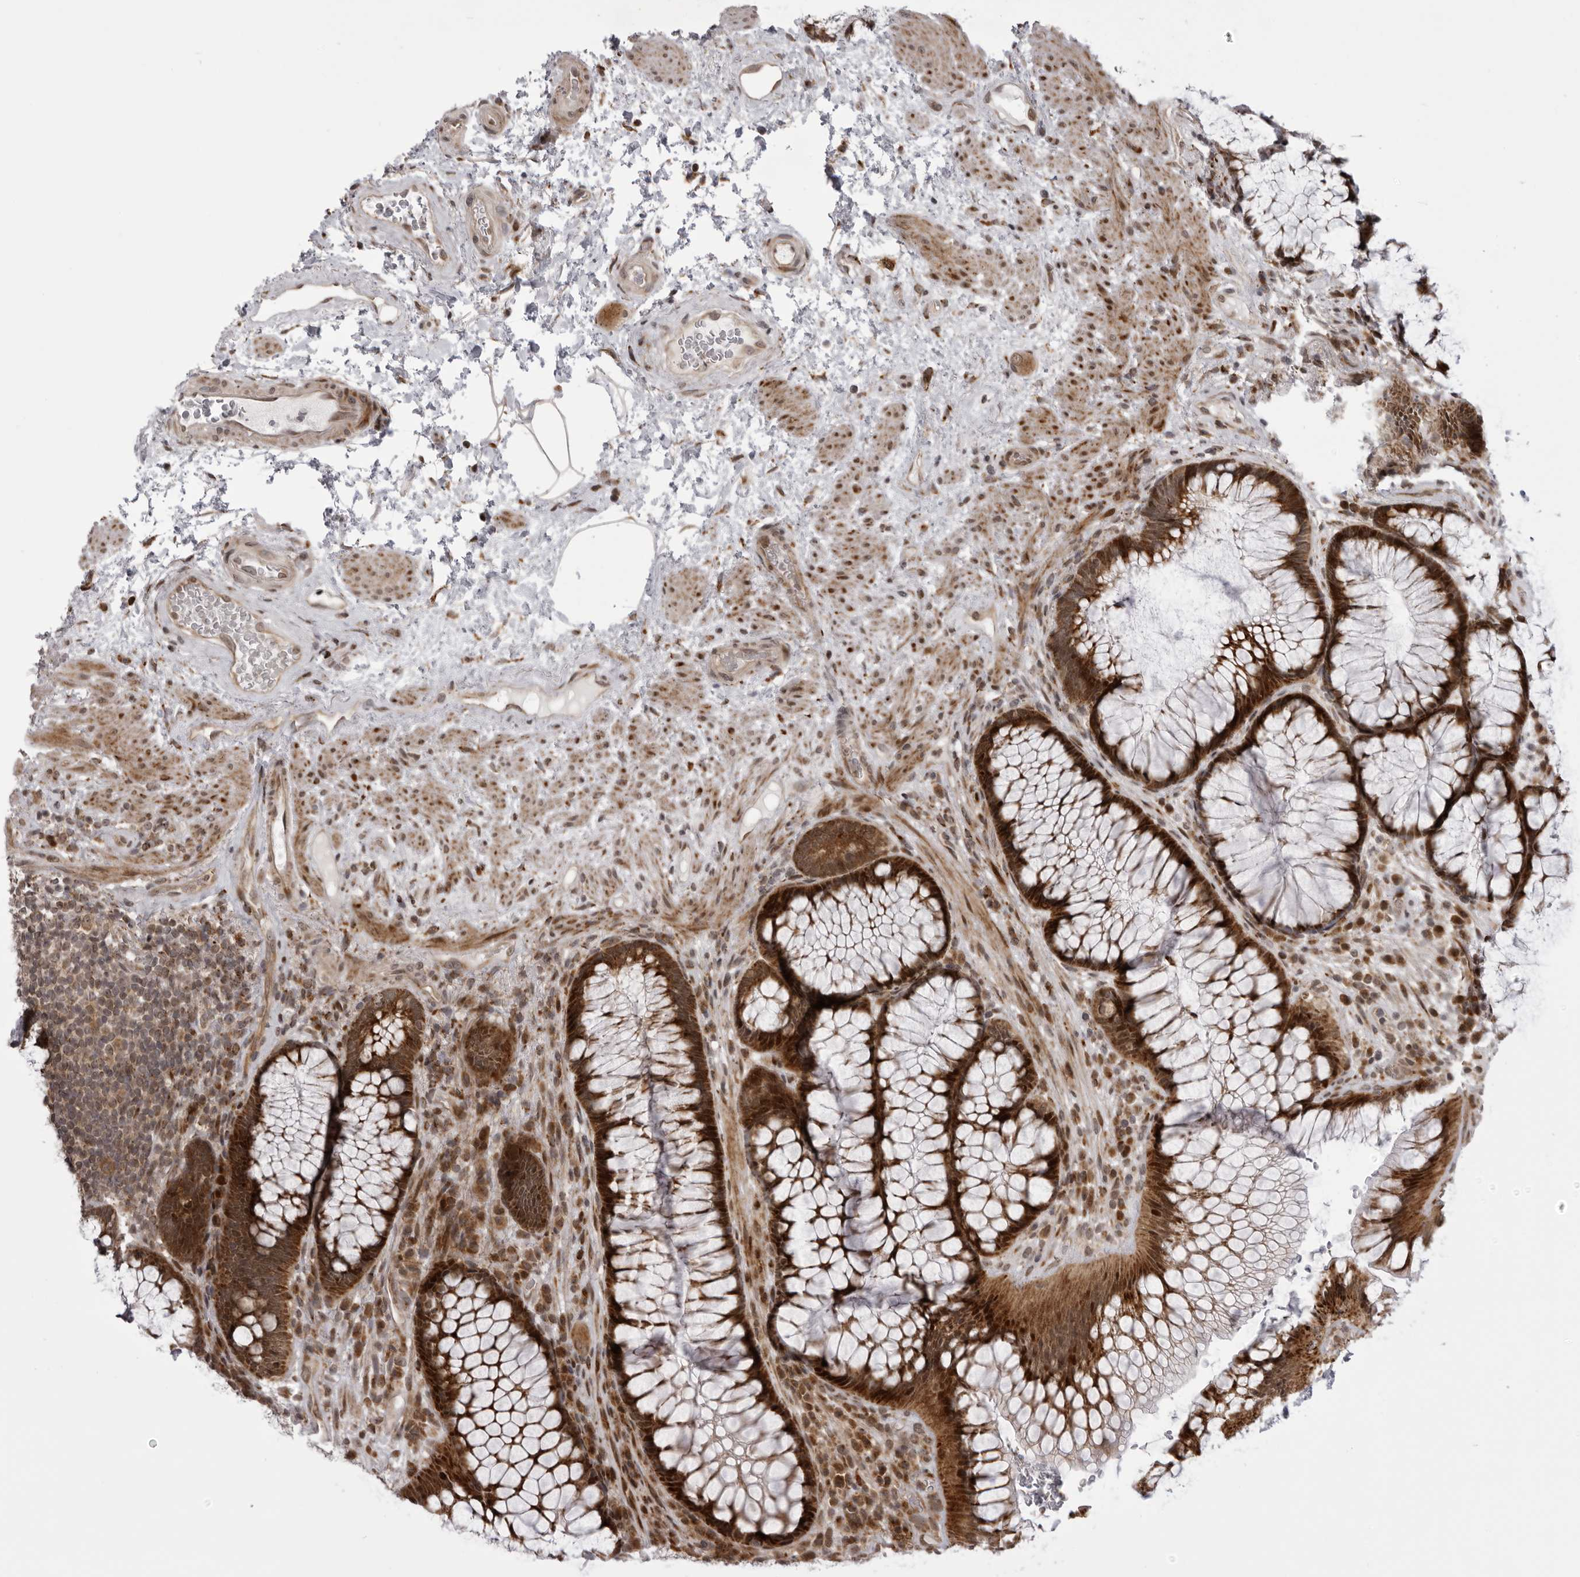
{"staining": {"intensity": "strong", "quantity": ">75%", "location": "cytoplasmic/membranous"}, "tissue": "rectum", "cell_type": "Glandular cells", "image_type": "normal", "snomed": [{"axis": "morphology", "description": "Normal tissue, NOS"}, {"axis": "topography", "description": "Rectum"}], "caption": "Immunohistochemistry micrograph of benign human rectum stained for a protein (brown), which reveals high levels of strong cytoplasmic/membranous positivity in about >75% of glandular cells.", "gene": "C1orf109", "patient": {"sex": "male", "age": 51}}